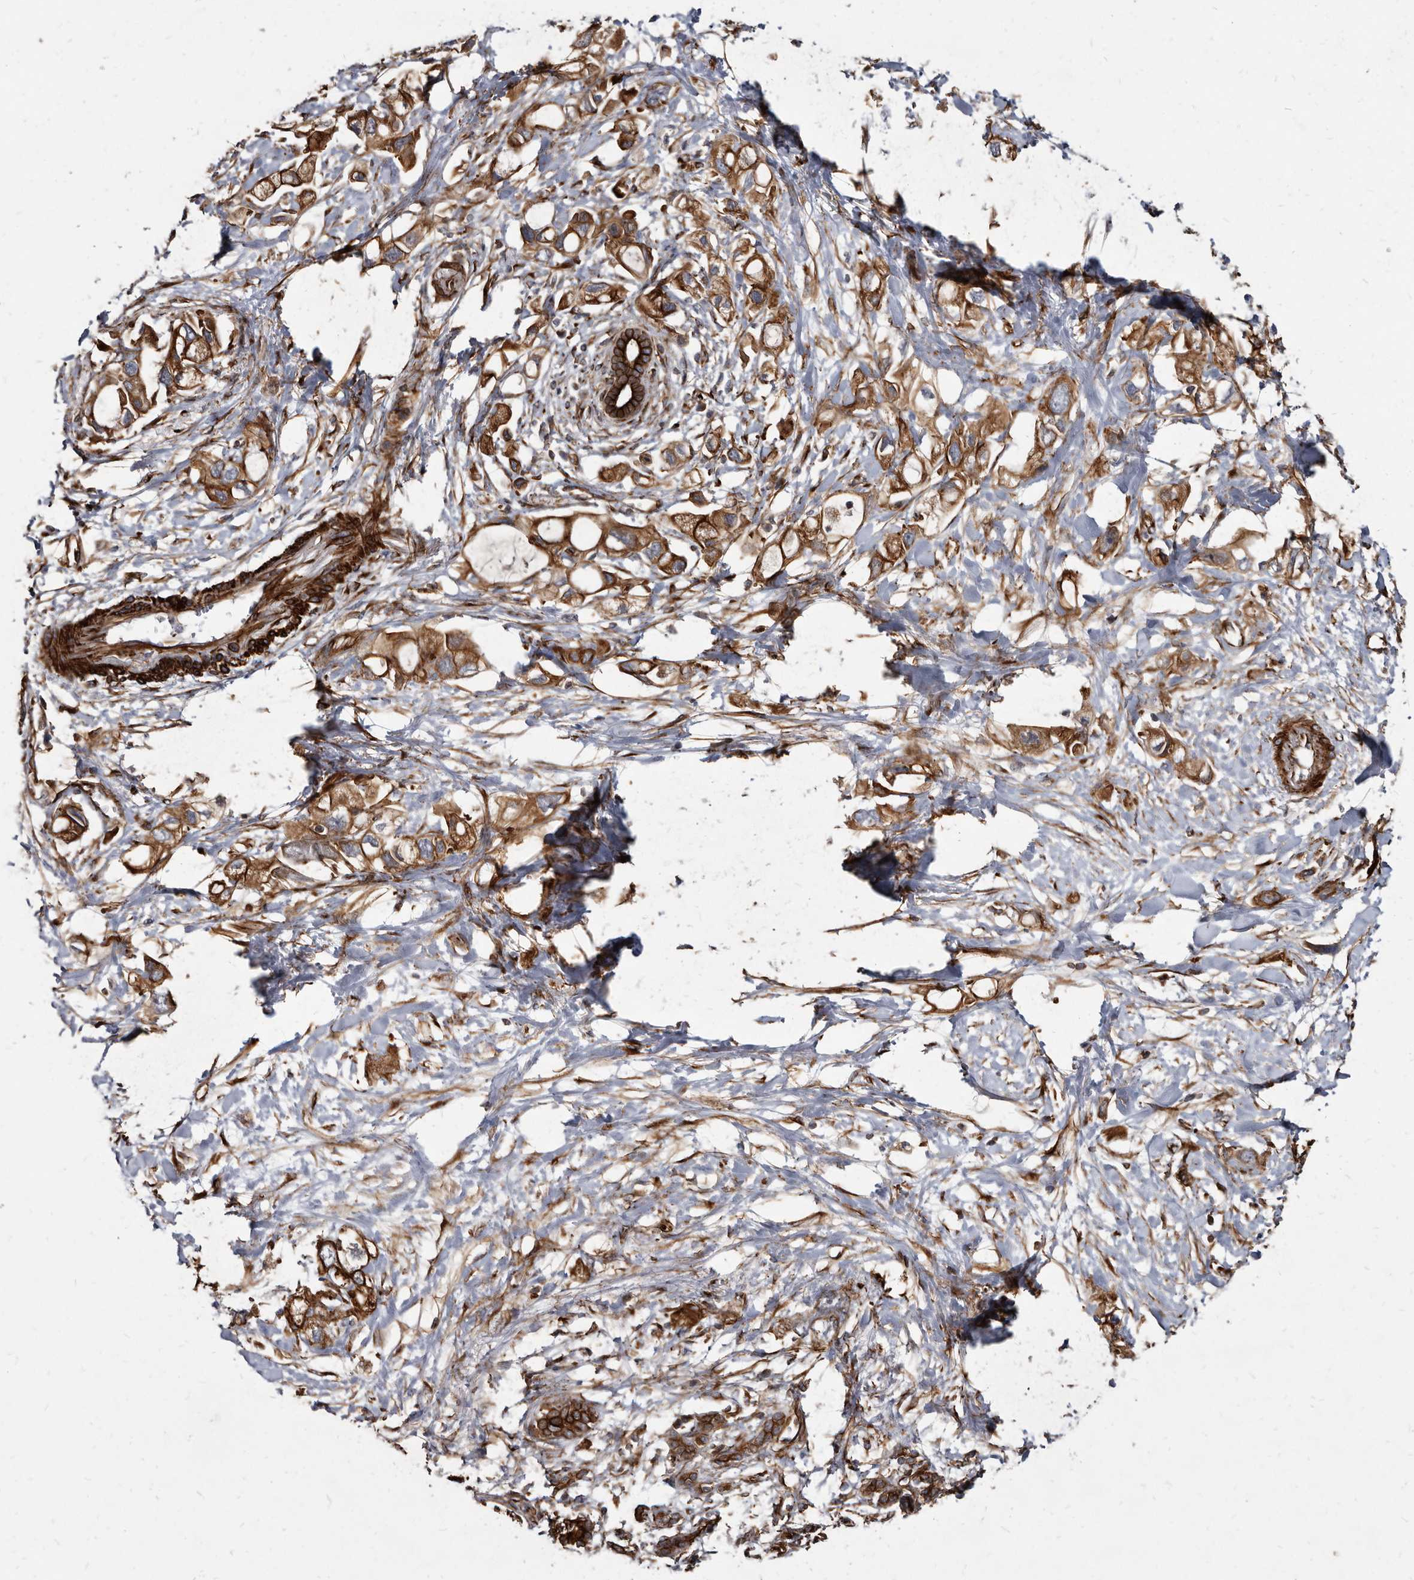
{"staining": {"intensity": "strong", "quantity": ">75%", "location": "cytoplasmic/membranous"}, "tissue": "pancreatic cancer", "cell_type": "Tumor cells", "image_type": "cancer", "snomed": [{"axis": "morphology", "description": "Adenocarcinoma, NOS"}, {"axis": "topography", "description": "Pancreas"}], "caption": "A micrograph showing strong cytoplasmic/membranous staining in approximately >75% of tumor cells in pancreatic cancer, as visualized by brown immunohistochemical staining.", "gene": "KCTD20", "patient": {"sex": "female", "age": 56}}